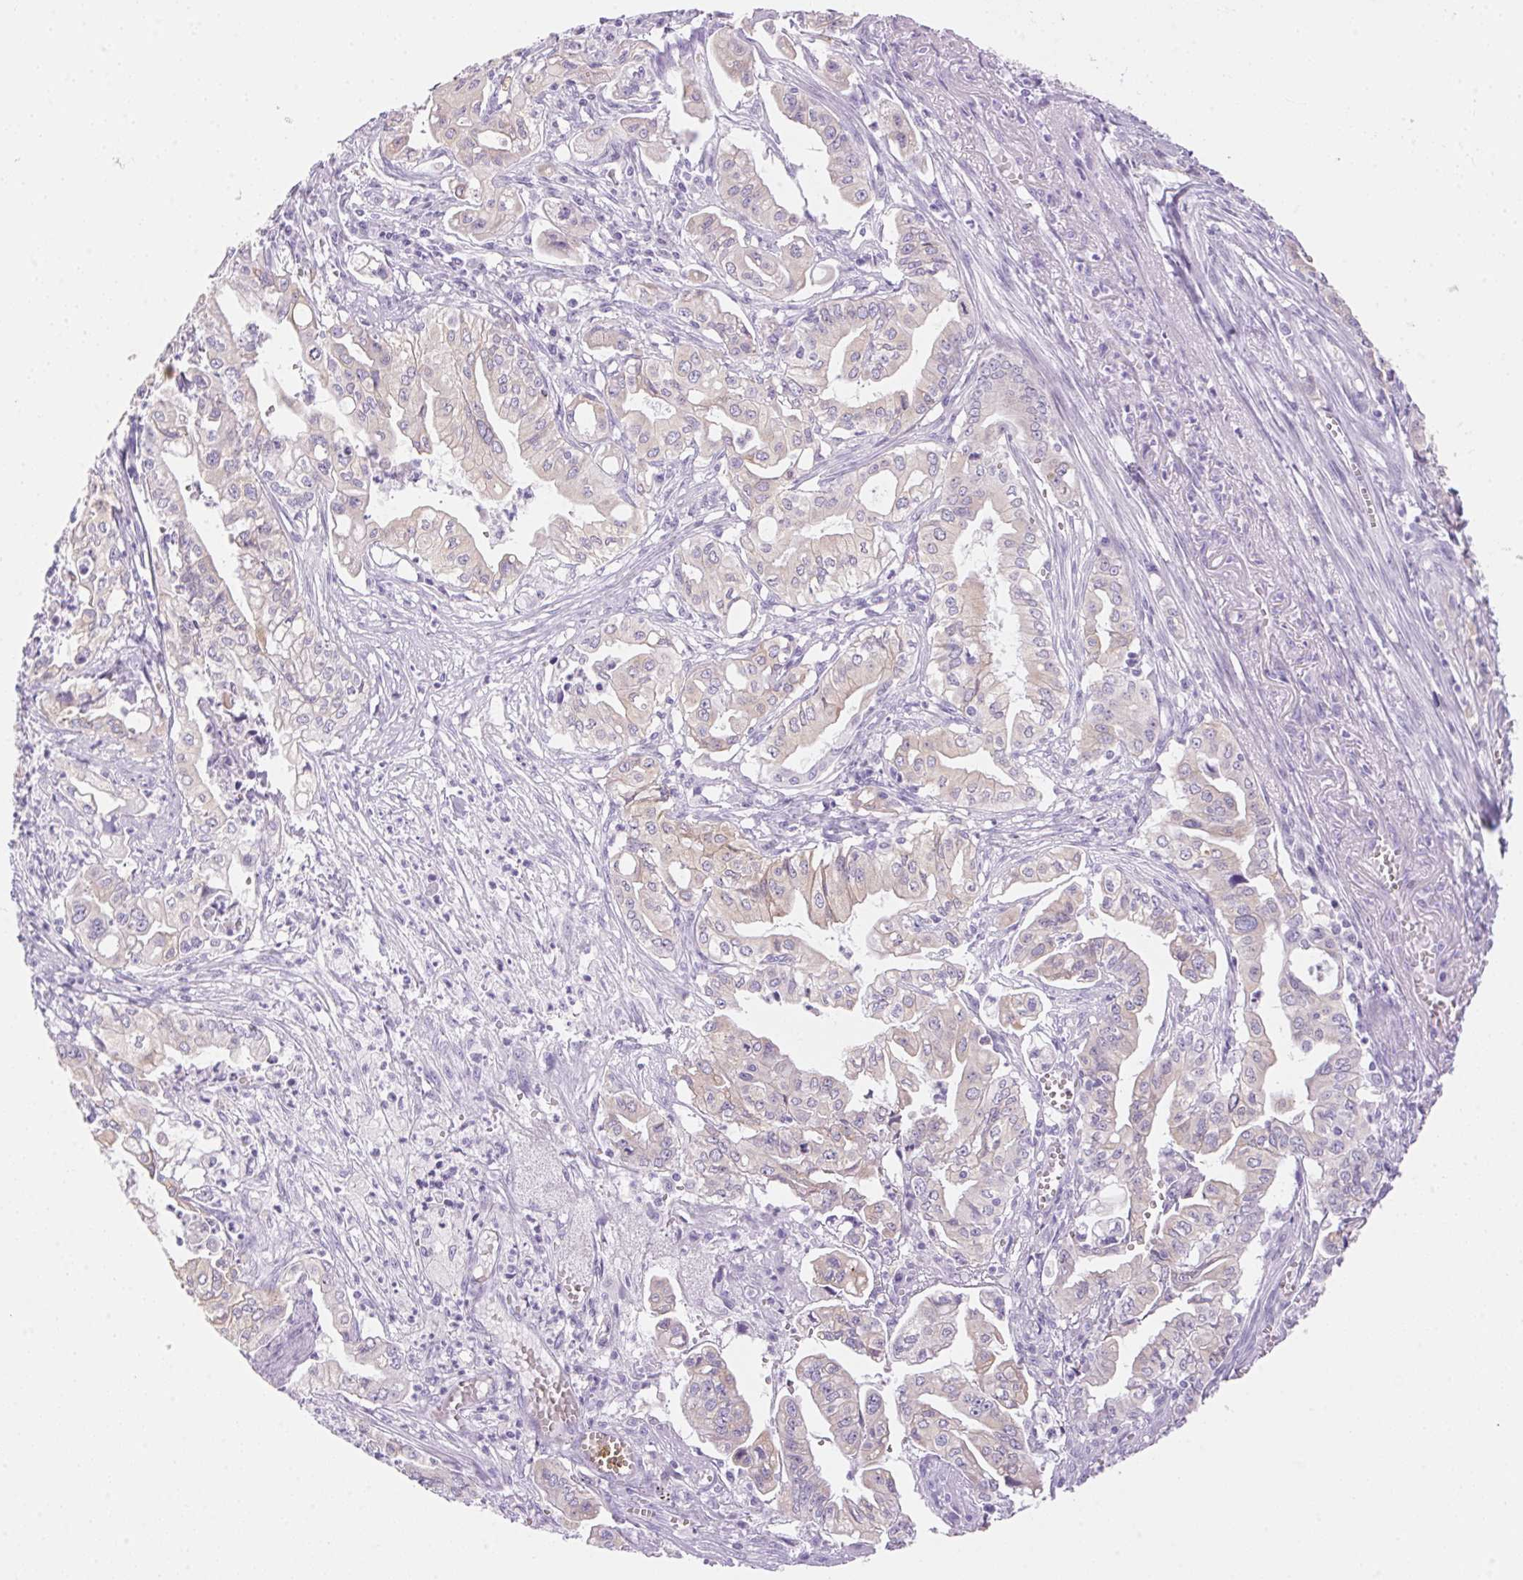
{"staining": {"intensity": "negative", "quantity": "none", "location": "none"}, "tissue": "pancreatic cancer", "cell_type": "Tumor cells", "image_type": "cancer", "snomed": [{"axis": "morphology", "description": "Adenocarcinoma, NOS"}, {"axis": "topography", "description": "Pancreas"}], "caption": "A high-resolution micrograph shows IHC staining of adenocarcinoma (pancreatic), which shows no significant positivity in tumor cells.", "gene": "DHCR24", "patient": {"sex": "male", "age": 68}}